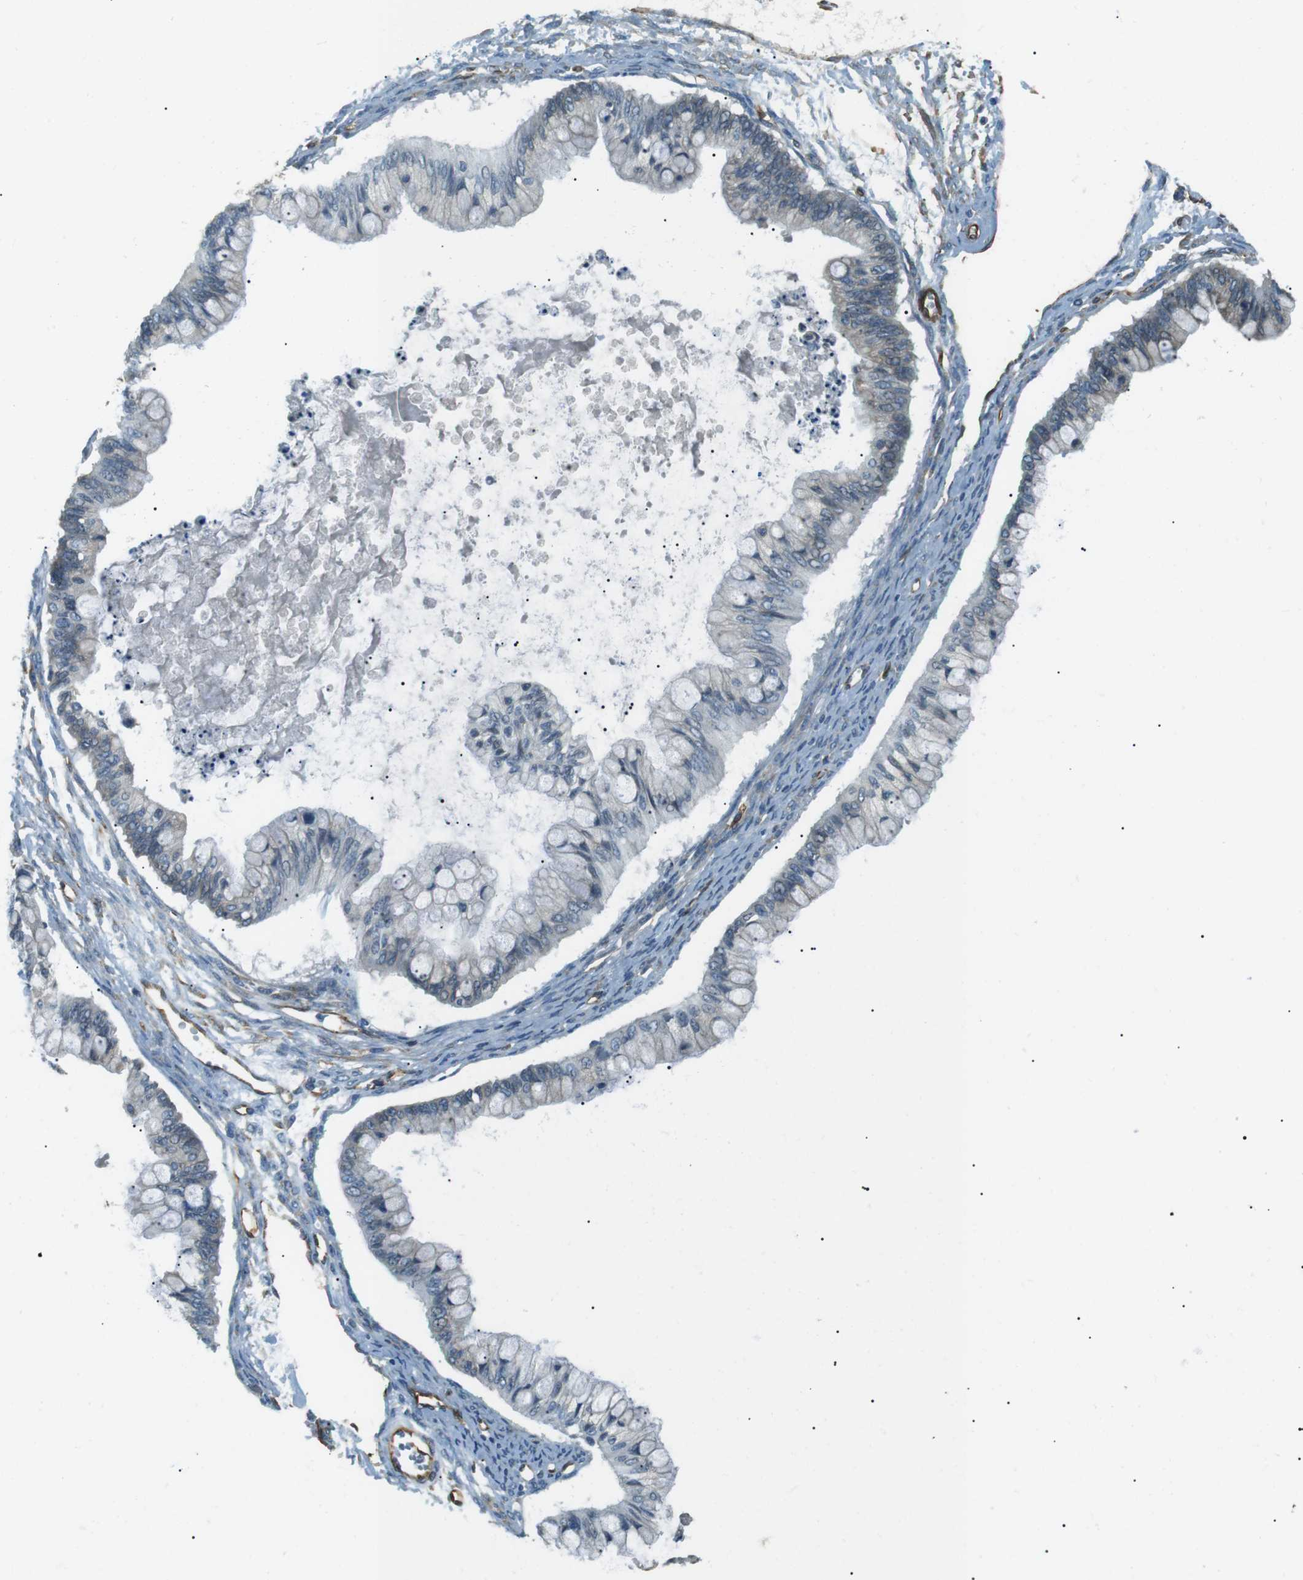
{"staining": {"intensity": "negative", "quantity": "none", "location": "none"}, "tissue": "ovarian cancer", "cell_type": "Tumor cells", "image_type": "cancer", "snomed": [{"axis": "morphology", "description": "Cystadenocarcinoma, mucinous, NOS"}, {"axis": "topography", "description": "Ovary"}], "caption": "Protein analysis of mucinous cystadenocarcinoma (ovarian) reveals no significant positivity in tumor cells. The staining is performed using DAB brown chromogen with nuclei counter-stained in using hematoxylin.", "gene": "ODR4", "patient": {"sex": "female", "age": 57}}